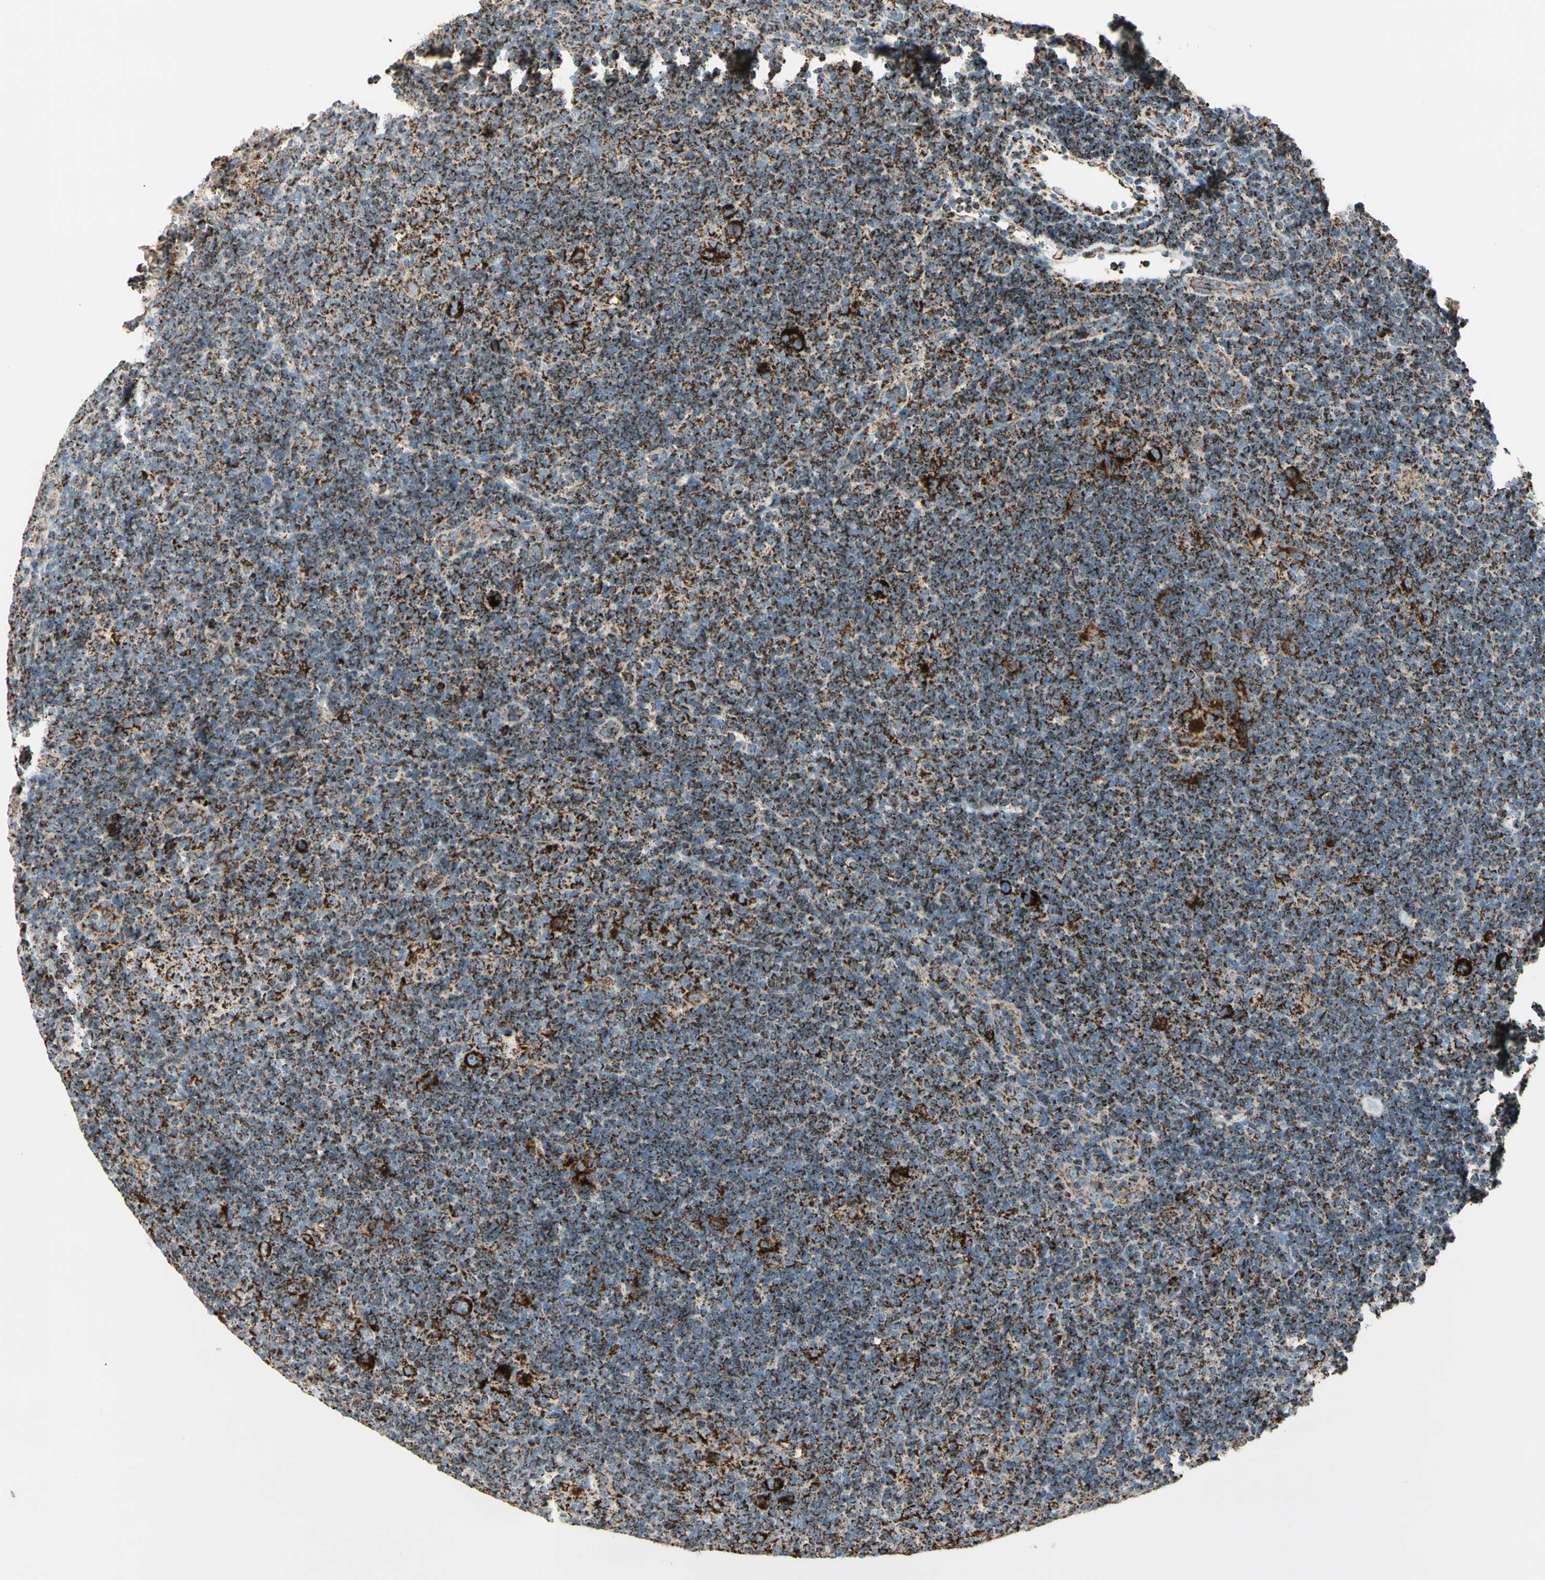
{"staining": {"intensity": "strong", "quantity": ">75%", "location": "cytoplasmic/membranous"}, "tissue": "lymphoma", "cell_type": "Tumor cells", "image_type": "cancer", "snomed": [{"axis": "morphology", "description": "Hodgkin's disease, NOS"}, {"axis": "topography", "description": "Lymph node"}], "caption": "Immunohistochemical staining of human Hodgkin's disease displays high levels of strong cytoplasmic/membranous protein expression in approximately >75% of tumor cells. Using DAB (3,3'-diaminobenzidine) (brown) and hematoxylin (blue) stains, captured at high magnification using brightfield microscopy.", "gene": "ME2", "patient": {"sex": "female", "age": 57}}